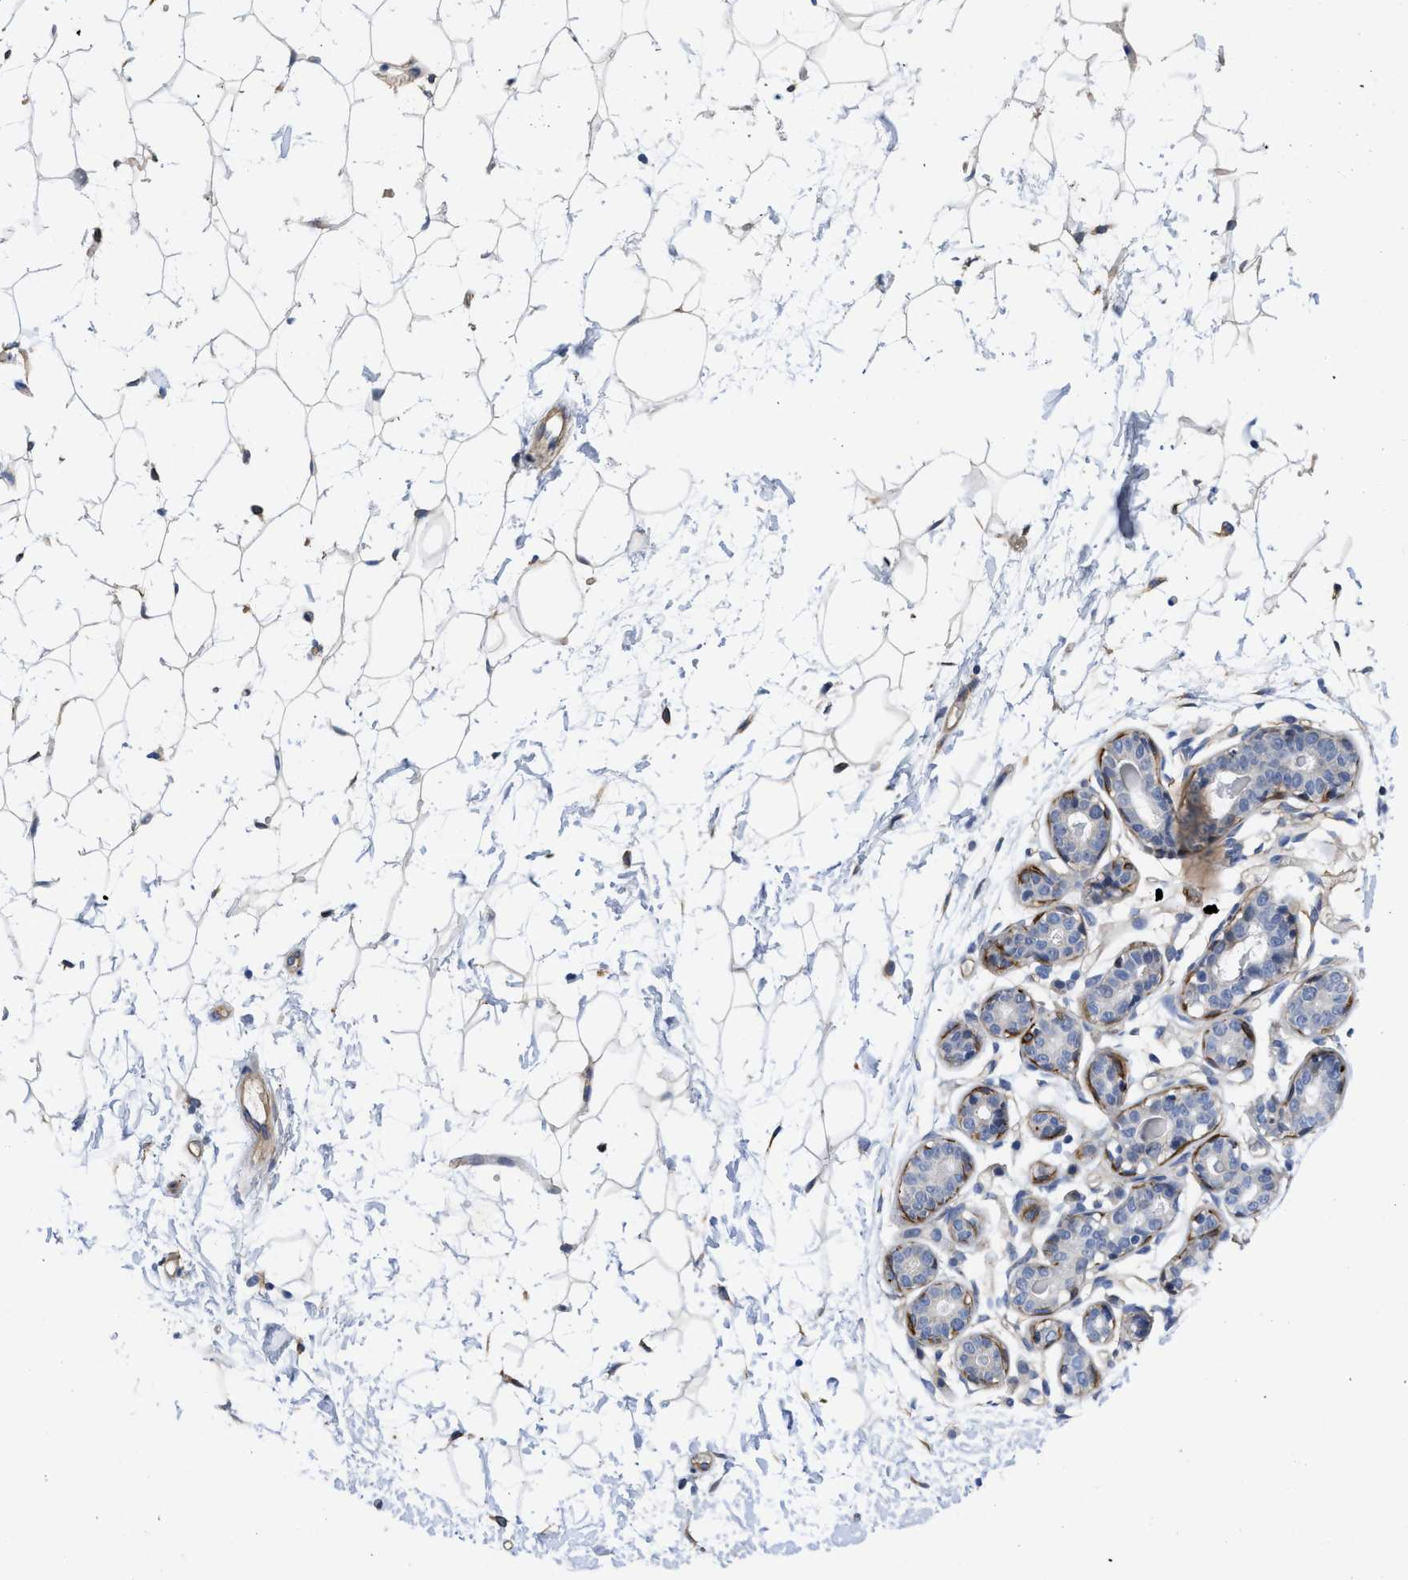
{"staining": {"intensity": "weak", "quantity": "25%-75%", "location": "cytoplasmic/membranous"}, "tissue": "breast", "cell_type": "Adipocytes", "image_type": "normal", "snomed": [{"axis": "morphology", "description": "Normal tissue, NOS"}, {"axis": "topography", "description": "Breast"}], "caption": "Immunohistochemistry (IHC) histopathology image of benign breast: human breast stained using immunohistochemistry exhibits low levels of weak protein expression localized specifically in the cytoplasmic/membranous of adipocytes, appearing as a cytoplasmic/membranous brown color.", "gene": "ARHGEF26", "patient": {"sex": "female", "age": 22}}